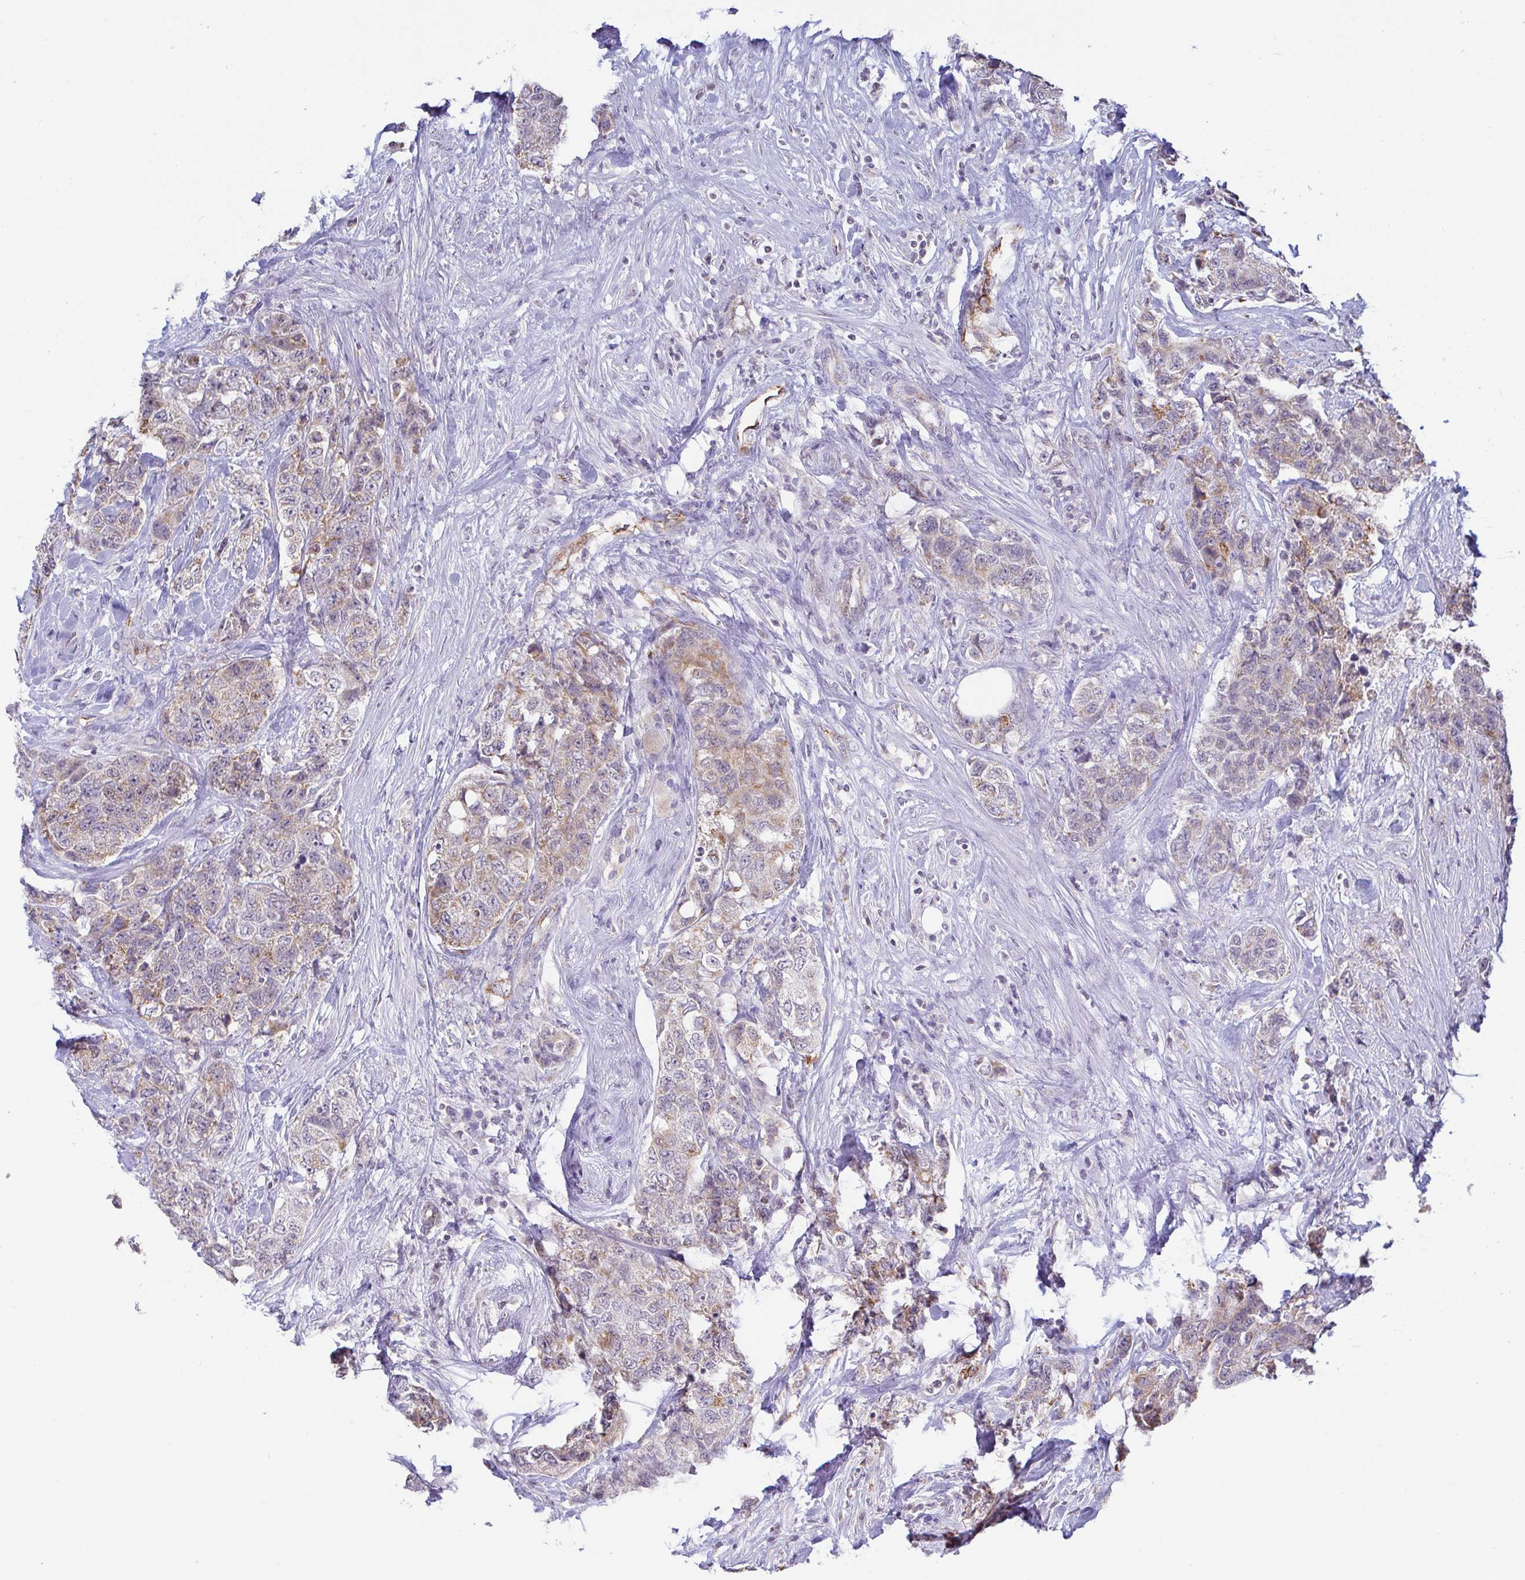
{"staining": {"intensity": "weak", "quantity": "25%-75%", "location": "cytoplasmic/membranous"}, "tissue": "urothelial cancer", "cell_type": "Tumor cells", "image_type": "cancer", "snomed": [{"axis": "morphology", "description": "Urothelial carcinoma, High grade"}, {"axis": "topography", "description": "Urinary bladder"}], "caption": "Immunohistochemistry (IHC) staining of urothelial carcinoma (high-grade), which exhibits low levels of weak cytoplasmic/membranous expression in approximately 25%-75% of tumor cells indicating weak cytoplasmic/membranous protein expression. The staining was performed using DAB (3,3'-diaminobenzidine) (brown) for protein detection and nuclei were counterstained in hematoxylin (blue).", "gene": "PLCD4", "patient": {"sex": "female", "age": 78}}